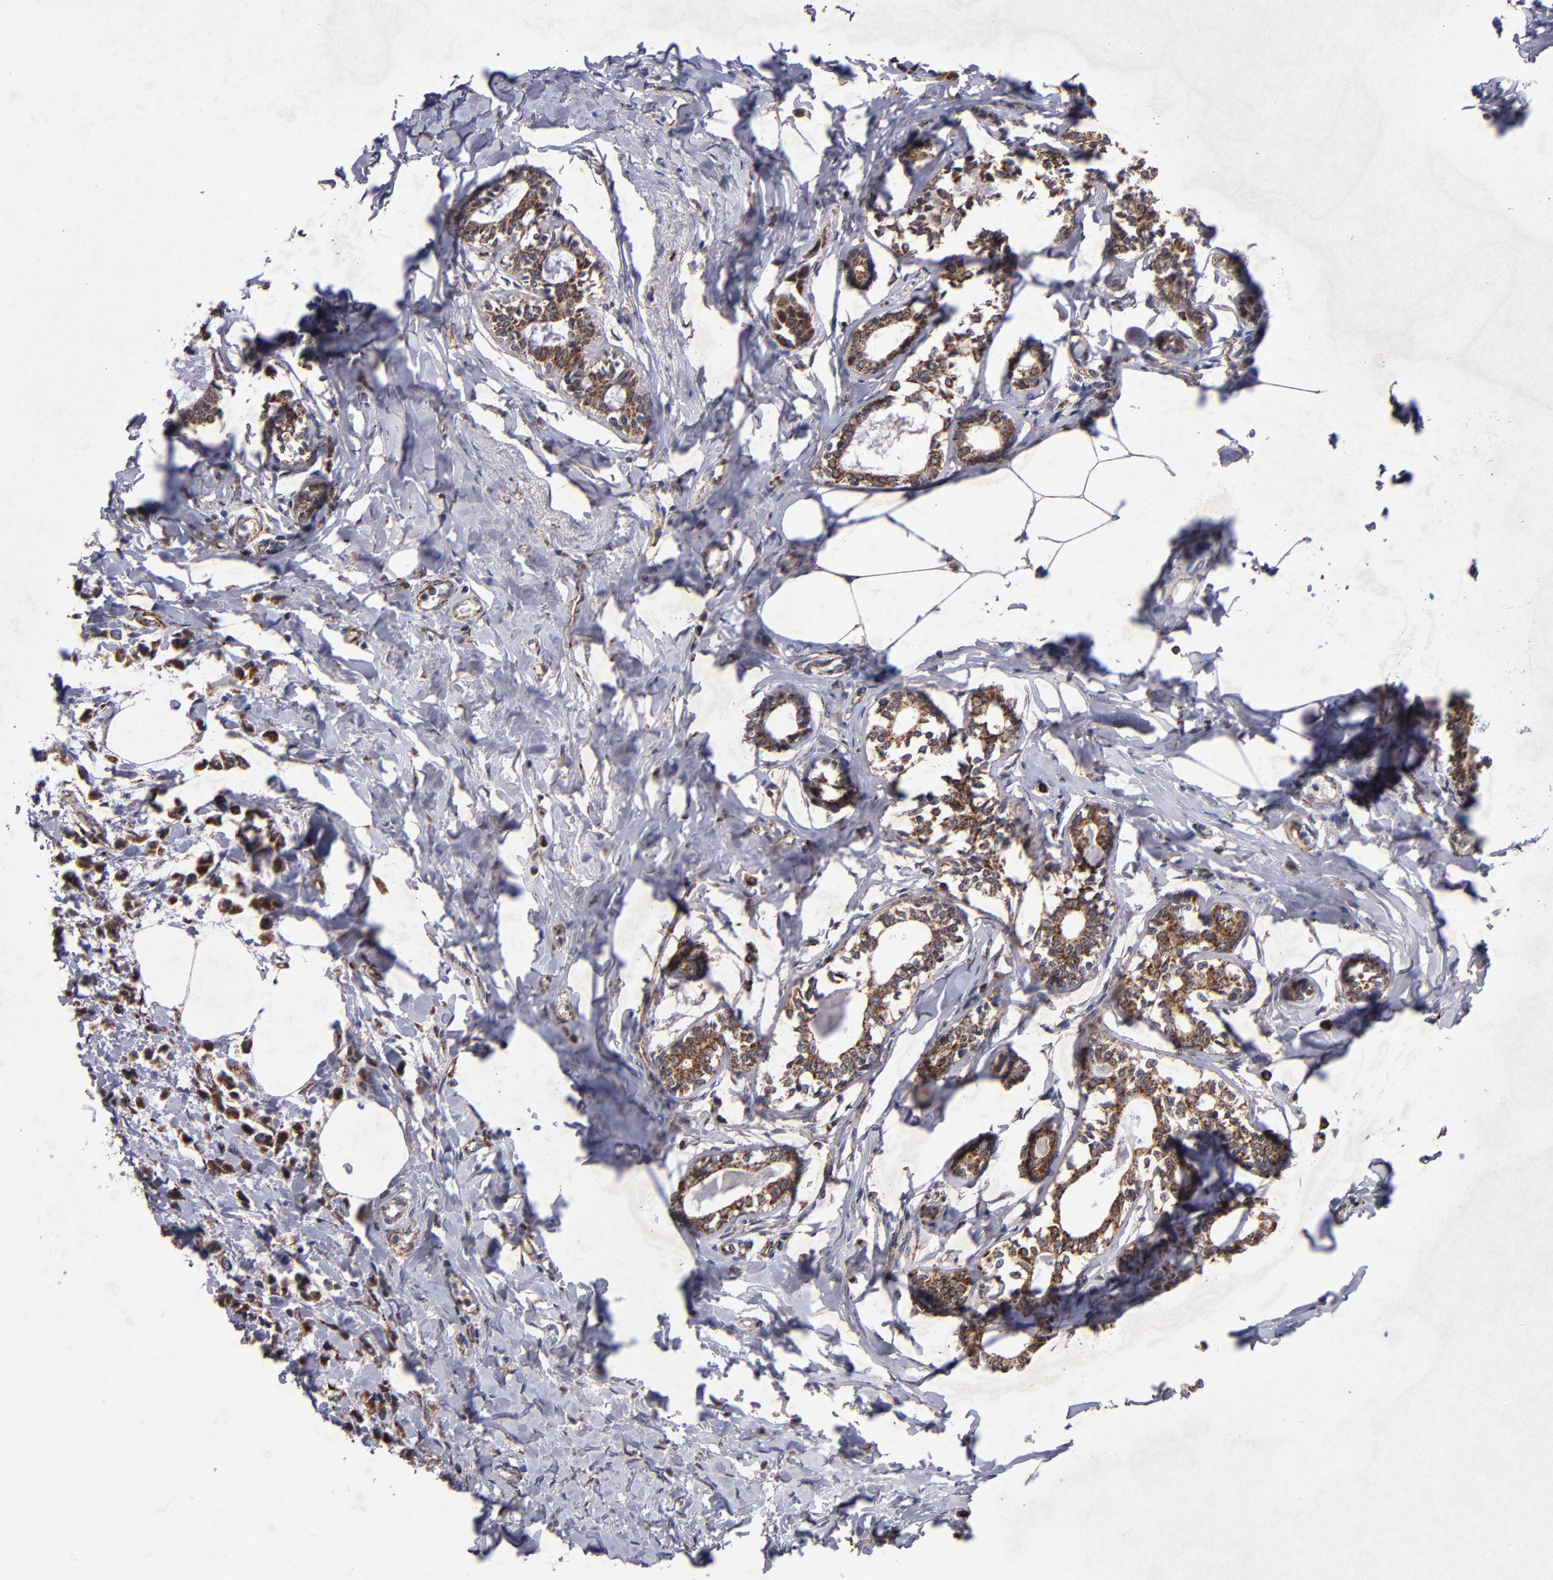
{"staining": {"intensity": "strong", "quantity": ">75%", "location": "cytoplasmic/membranous"}, "tissue": "breast cancer", "cell_type": "Tumor cells", "image_type": "cancer", "snomed": [{"axis": "morphology", "description": "Lobular carcinoma"}, {"axis": "topography", "description": "Breast"}], "caption": "The photomicrograph exhibits a brown stain indicating the presence of a protein in the cytoplasmic/membranous of tumor cells in lobular carcinoma (breast).", "gene": "TIMM9", "patient": {"sex": "female", "age": 51}}